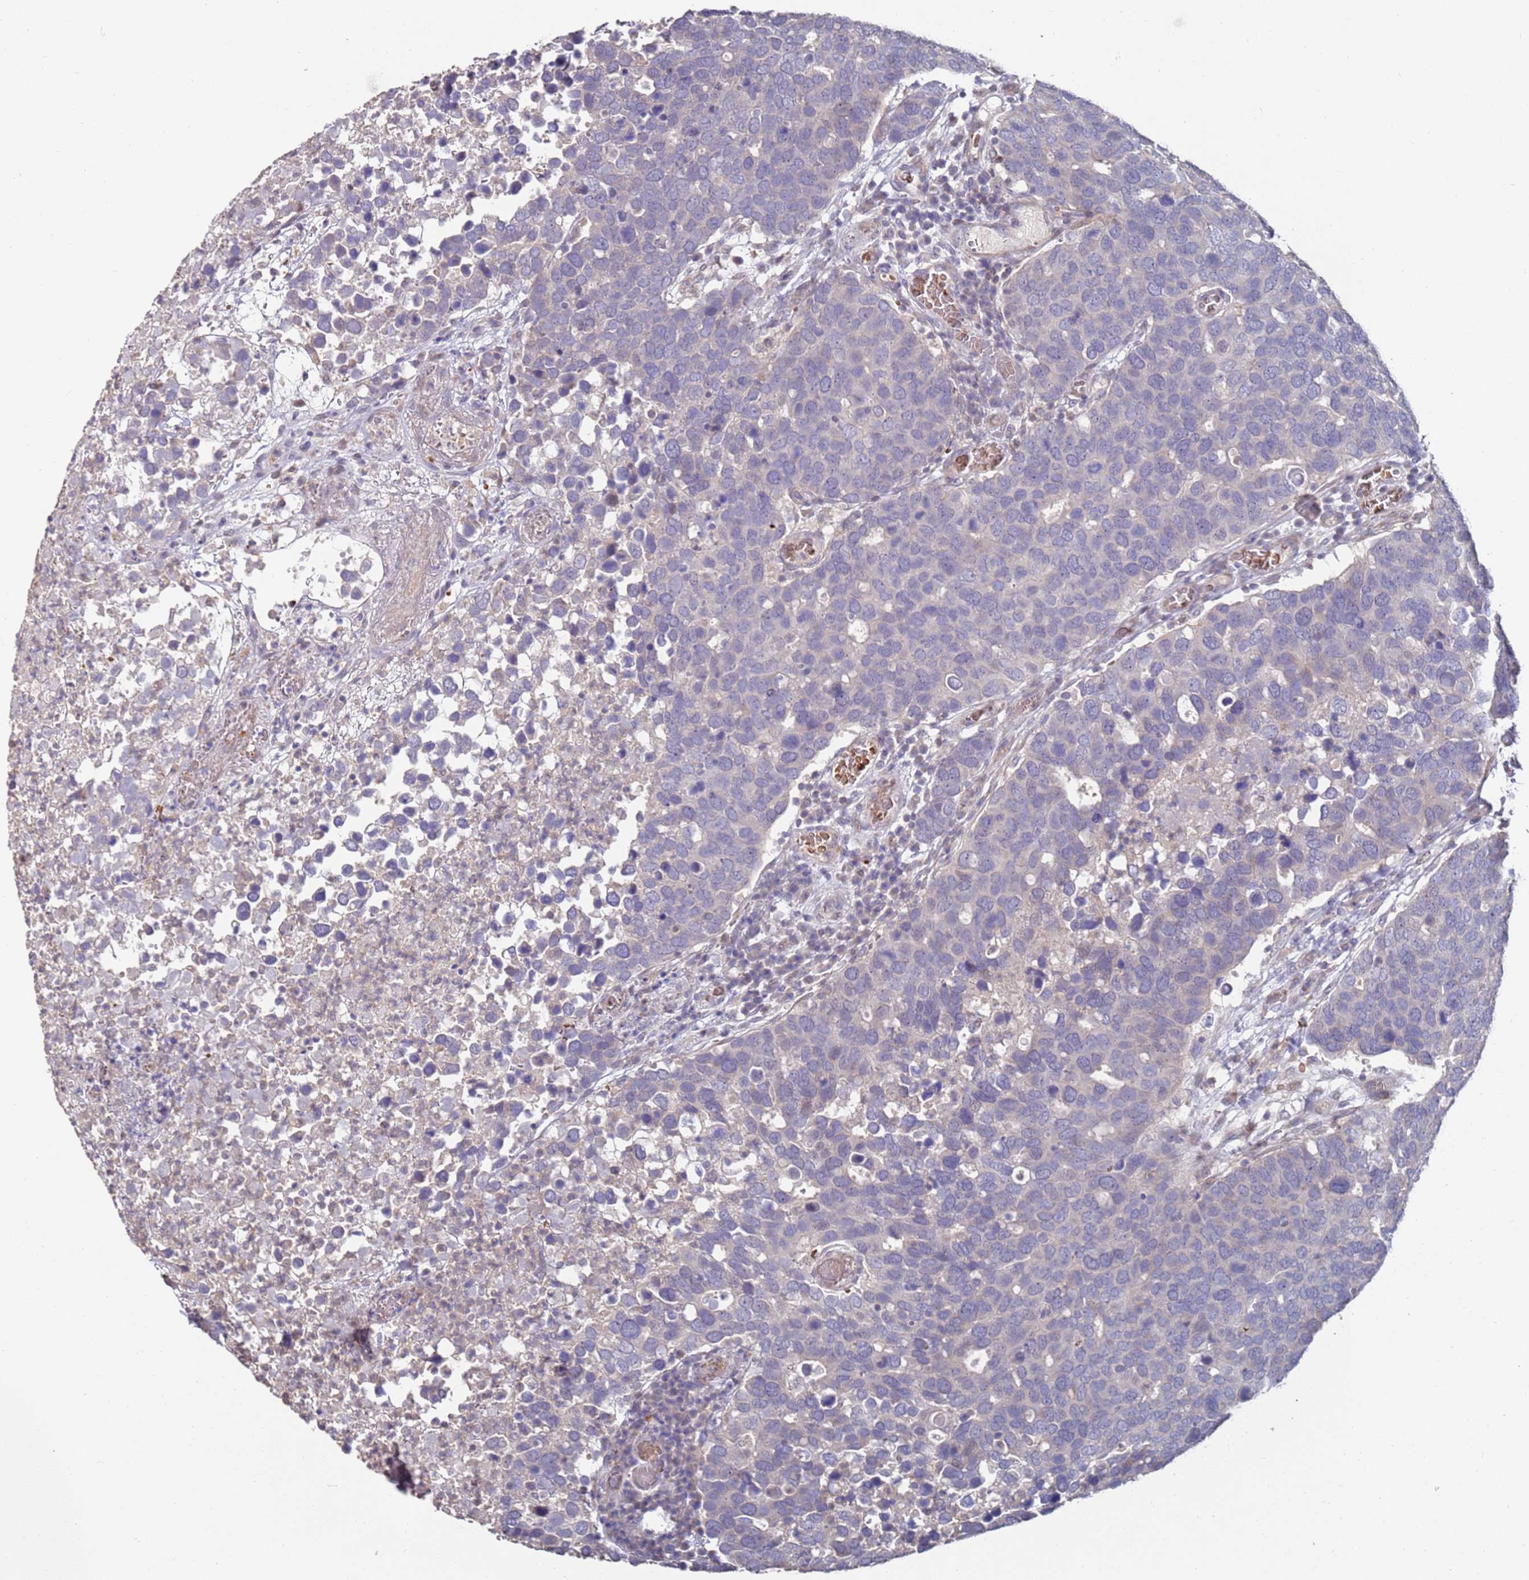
{"staining": {"intensity": "negative", "quantity": "none", "location": "none"}, "tissue": "breast cancer", "cell_type": "Tumor cells", "image_type": "cancer", "snomed": [{"axis": "morphology", "description": "Duct carcinoma"}, {"axis": "topography", "description": "Breast"}], "caption": "Image shows no protein positivity in tumor cells of breast infiltrating ductal carcinoma tissue. (Stains: DAB (3,3'-diaminobenzidine) immunohistochemistry (IHC) with hematoxylin counter stain, Microscopy: brightfield microscopy at high magnification).", "gene": "LACC1", "patient": {"sex": "female", "age": 83}}